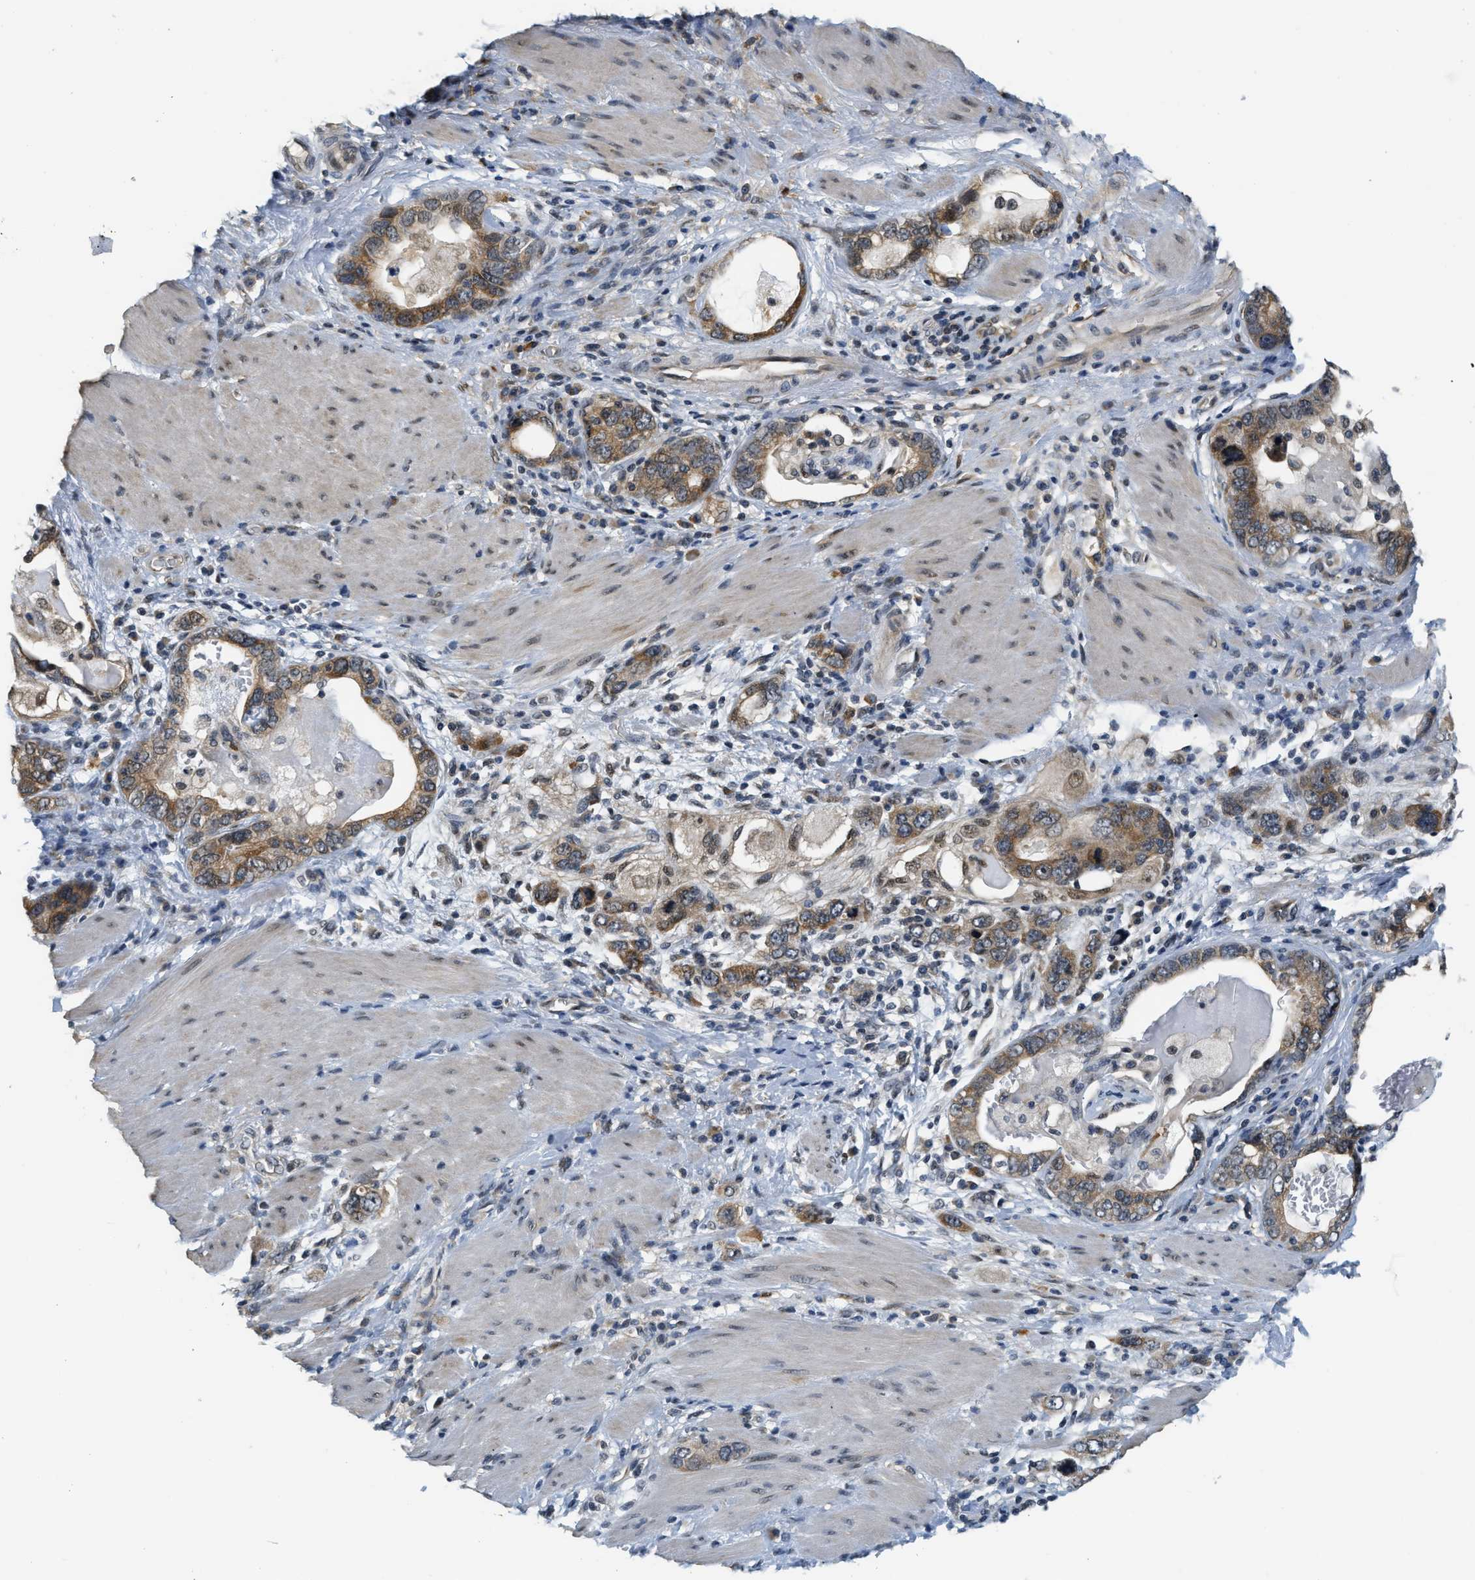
{"staining": {"intensity": "moderate", "quantity": ">75%", "location": "cytoplasmic/membranous"}, "tissue": "stomach cancer", "cell_type": "Tumor cells", "image_type": "cancer", "snomed": [{"axis": "morphology", "description": "Adenocarcinoma, NOS"}, {"axis": "topography", "description": "Stomach, lower"}], "caption": "Stomach cancer tissue displays moderate cytoplasmic/membranous expression in approximately >75% of tumor cells", "gene": "KMT2A", "patient": {"sex": "female", "age": 93}}